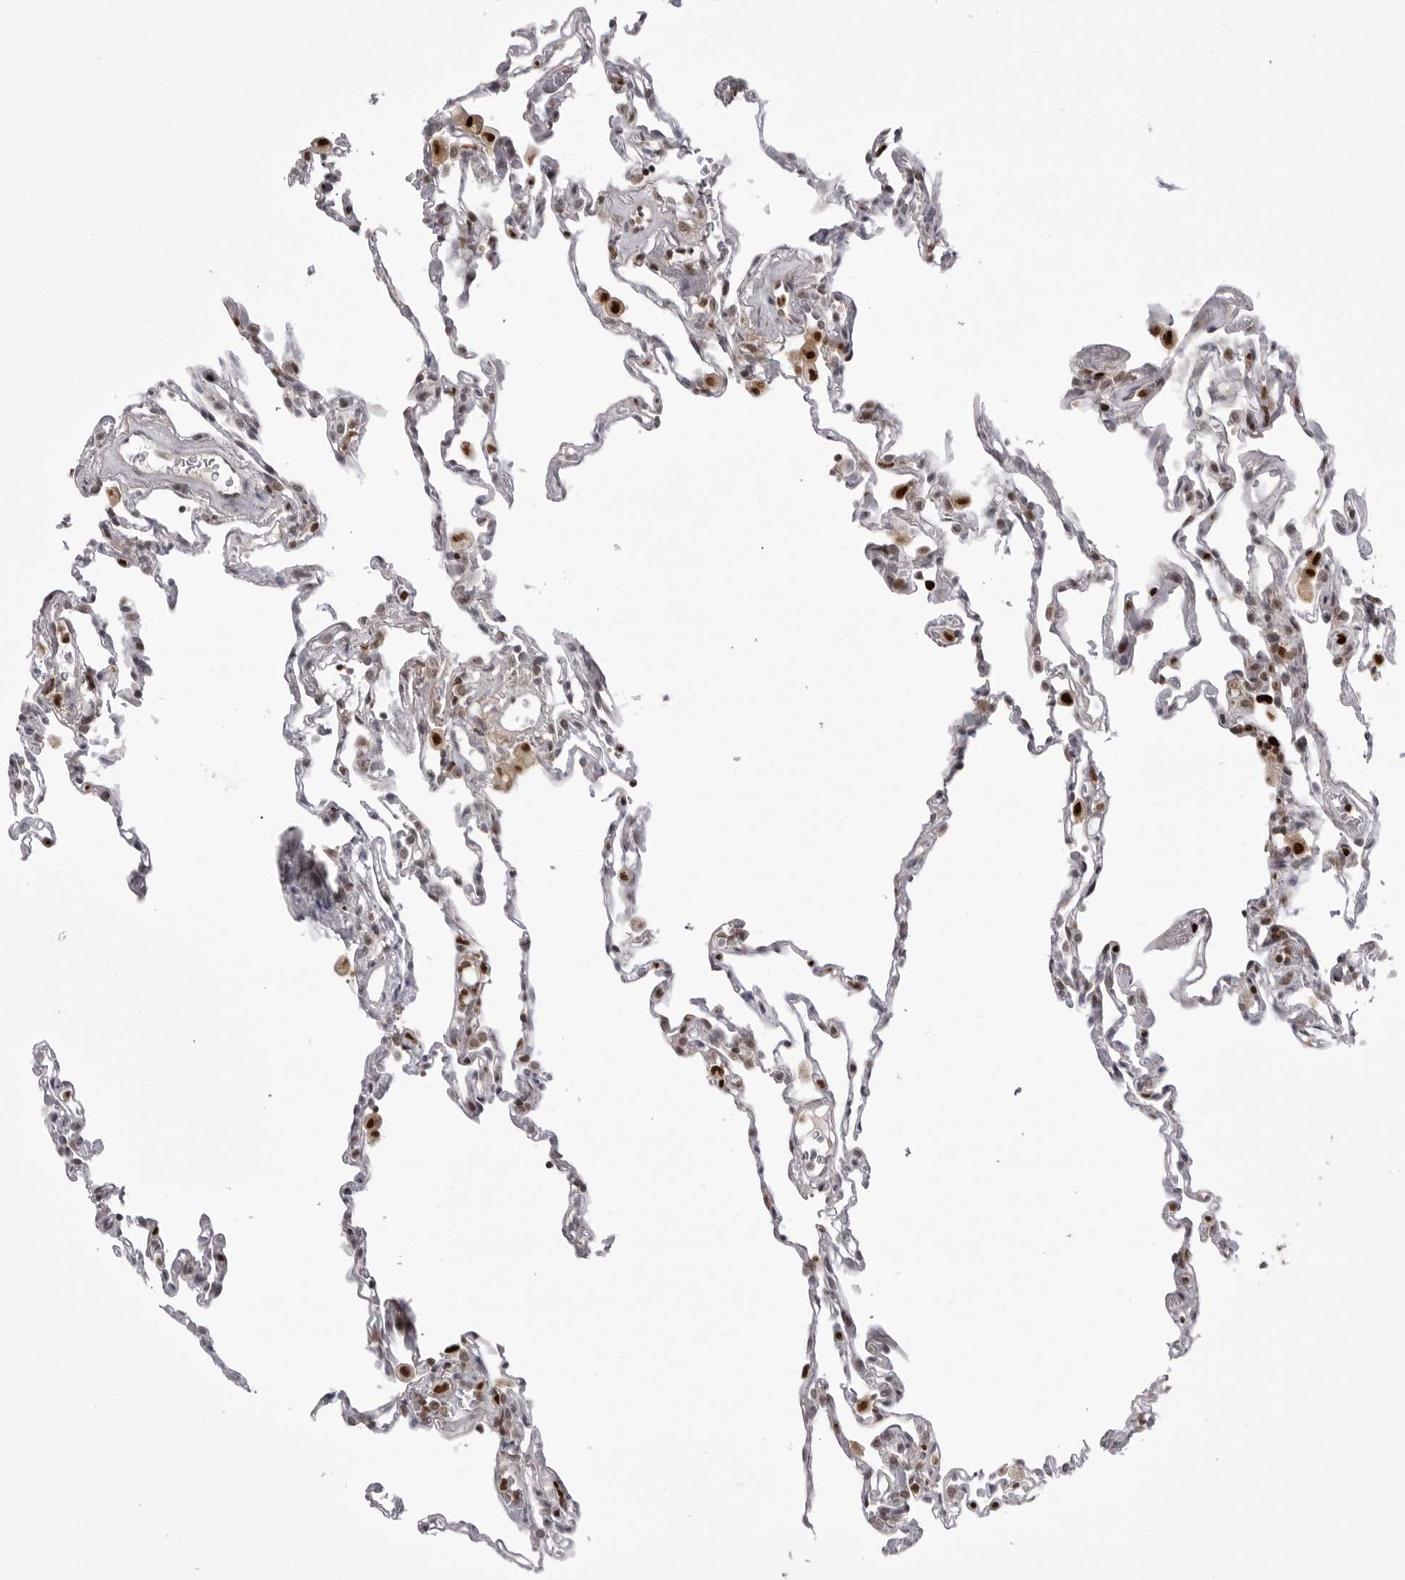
{"staining": {"intensity": "moderate", "quantity": "<25%", "location": "nuclear"}, "tissue": "lung", "cell_type": "Alveolar cells", "image_type": "normal", "snomed": [{"axis": "morphology", "description": "Normal tissue, NOS"}, {"axis": "topography", "description": "Lung"}], "caption": "Alveolar cells demonstrate moderate nuclear expression in approximately <25% of cells in unremarkable lung. (DAB (3,3'-diaminobenzidine) IHC with brightfield microscopy, high magnification).", "gene": "PTK2B", "patient": {"sex": "male", "age": 59}}